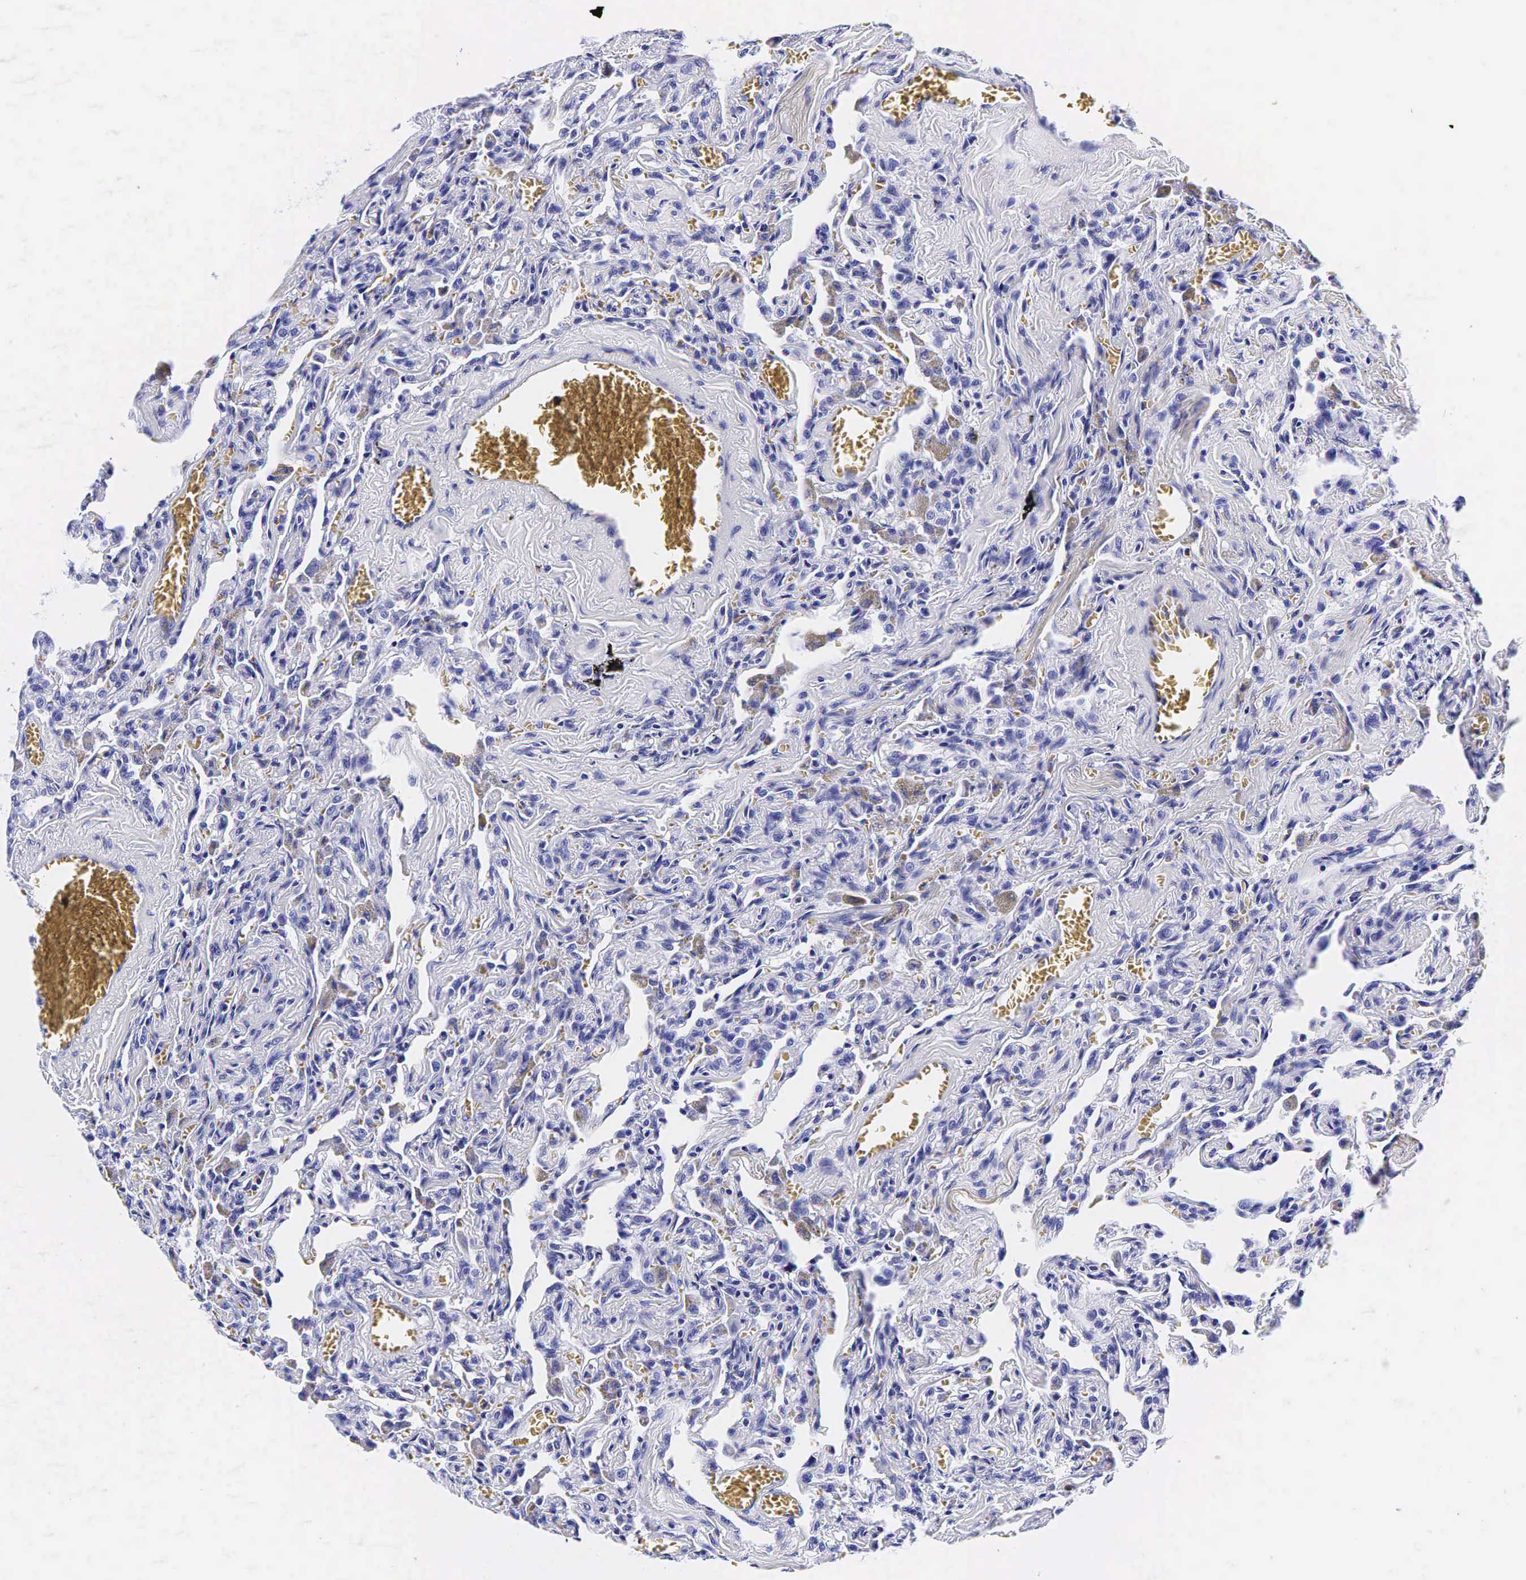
{"staining": {"intensity": "negative", "quantity": "none", "location": "none"}, "tissue": "lung", "cell_type": "Alveolar cells", "image_type": "normal", "snomed": [{"axis": "morphology", "description": "Normal tissue, NOS"}, {"axis": "topography", "description": "Lung"}], "caption": "Immunohistochemistry (IHC) of normal lung displays no positivity in alveolar cells. (IHC, brightfield microscopy, high magnification).", "gene": "GCG", "patient": {"sex": "male", "age": 73}}